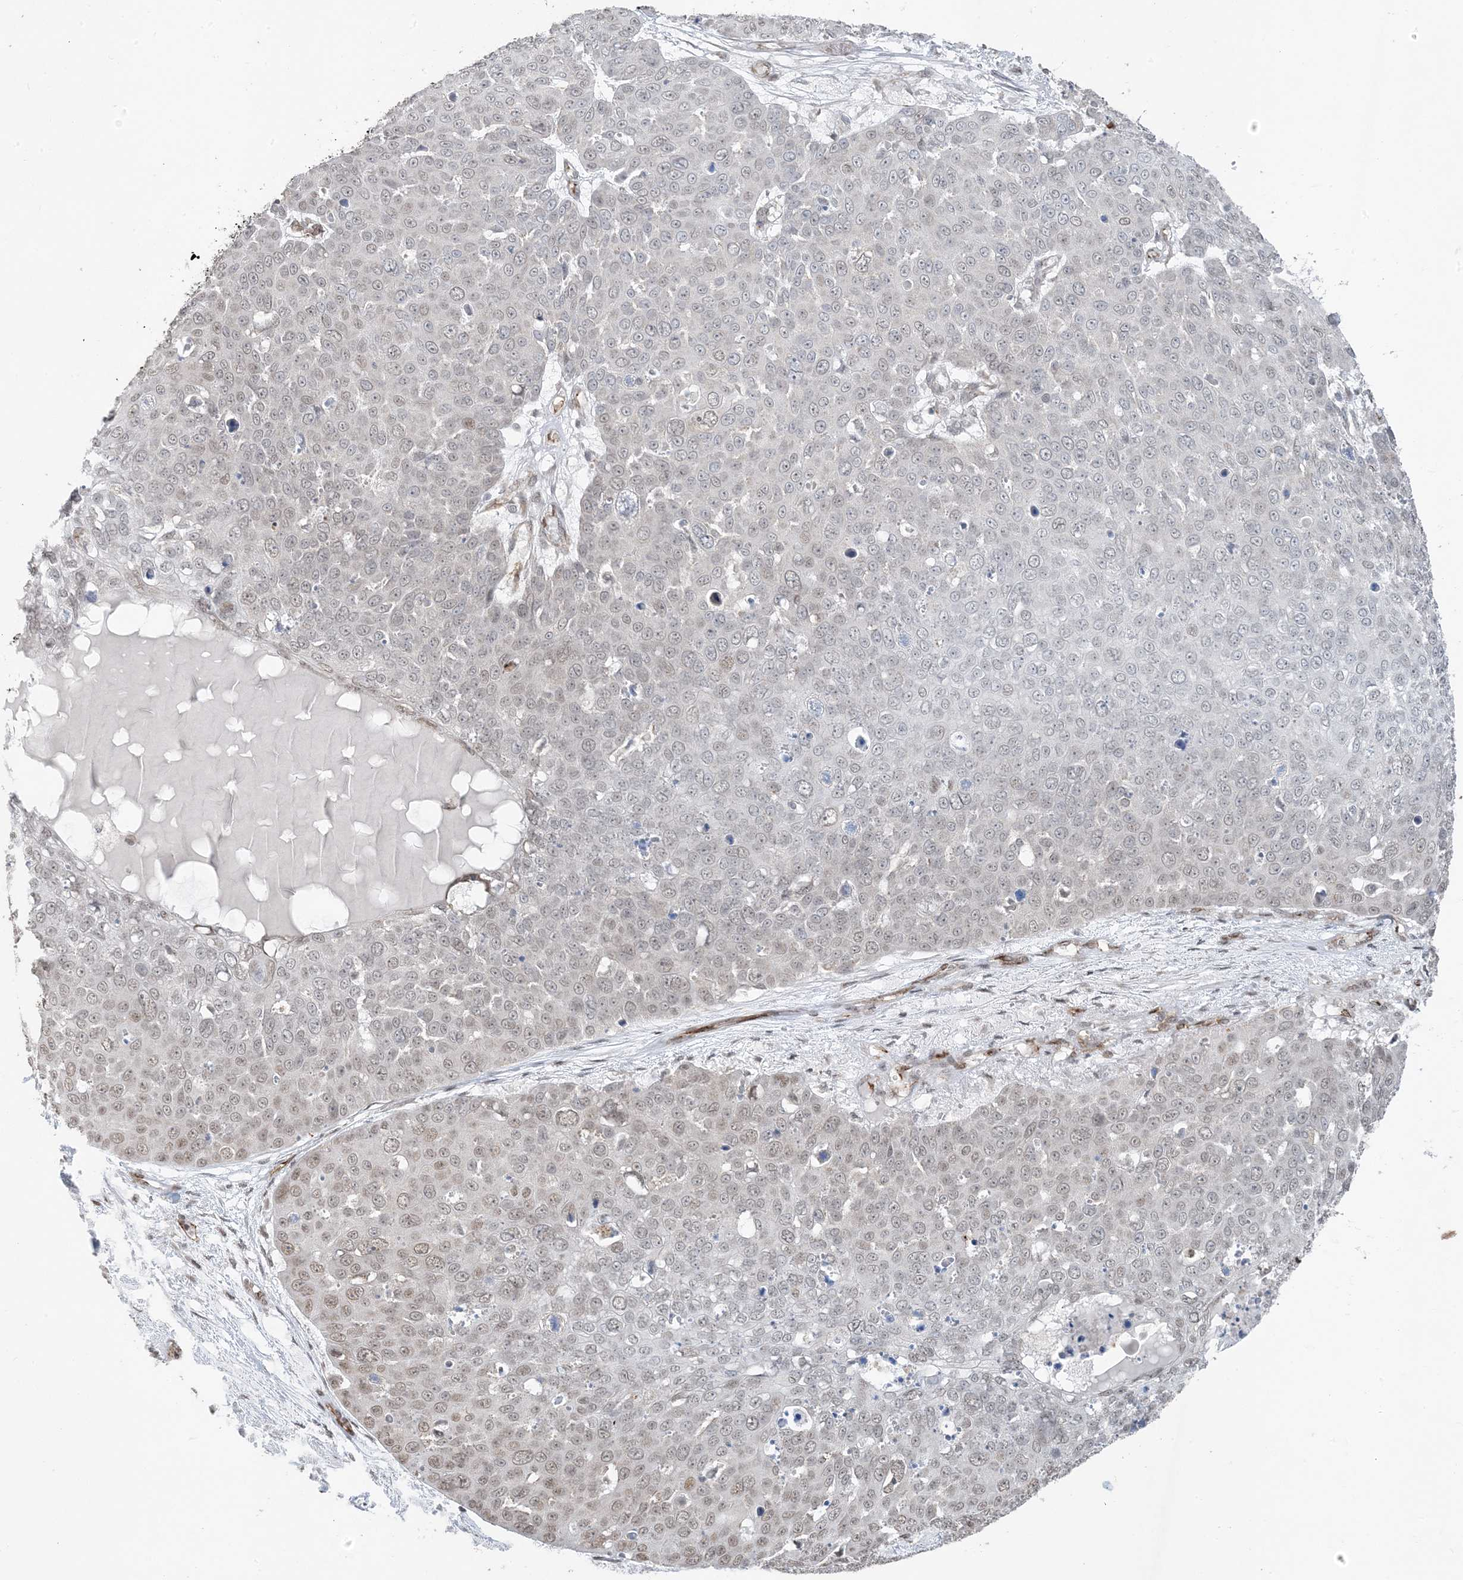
{"staining": {"intensity": "weak", "quantity": "25%-75%", "location": "nuclear"}, "tissue": "skin cancer", "cell_type": "Tumor cells", "image_type": "cancer", "snomed": [{"axis": "morphology", "description": "Squamous cell carcinoma, NOS"}, {"axis": "topography", "description": "Skin"}], "caption": "Human squamous cell carcinoma (skin) stained for a protein (brown) reveals weak nuclear positive staining in approximately 25%-75% of tumor cells.", "gene": "CHCHD4", "patient": {"sex": "male", "age": 71}}